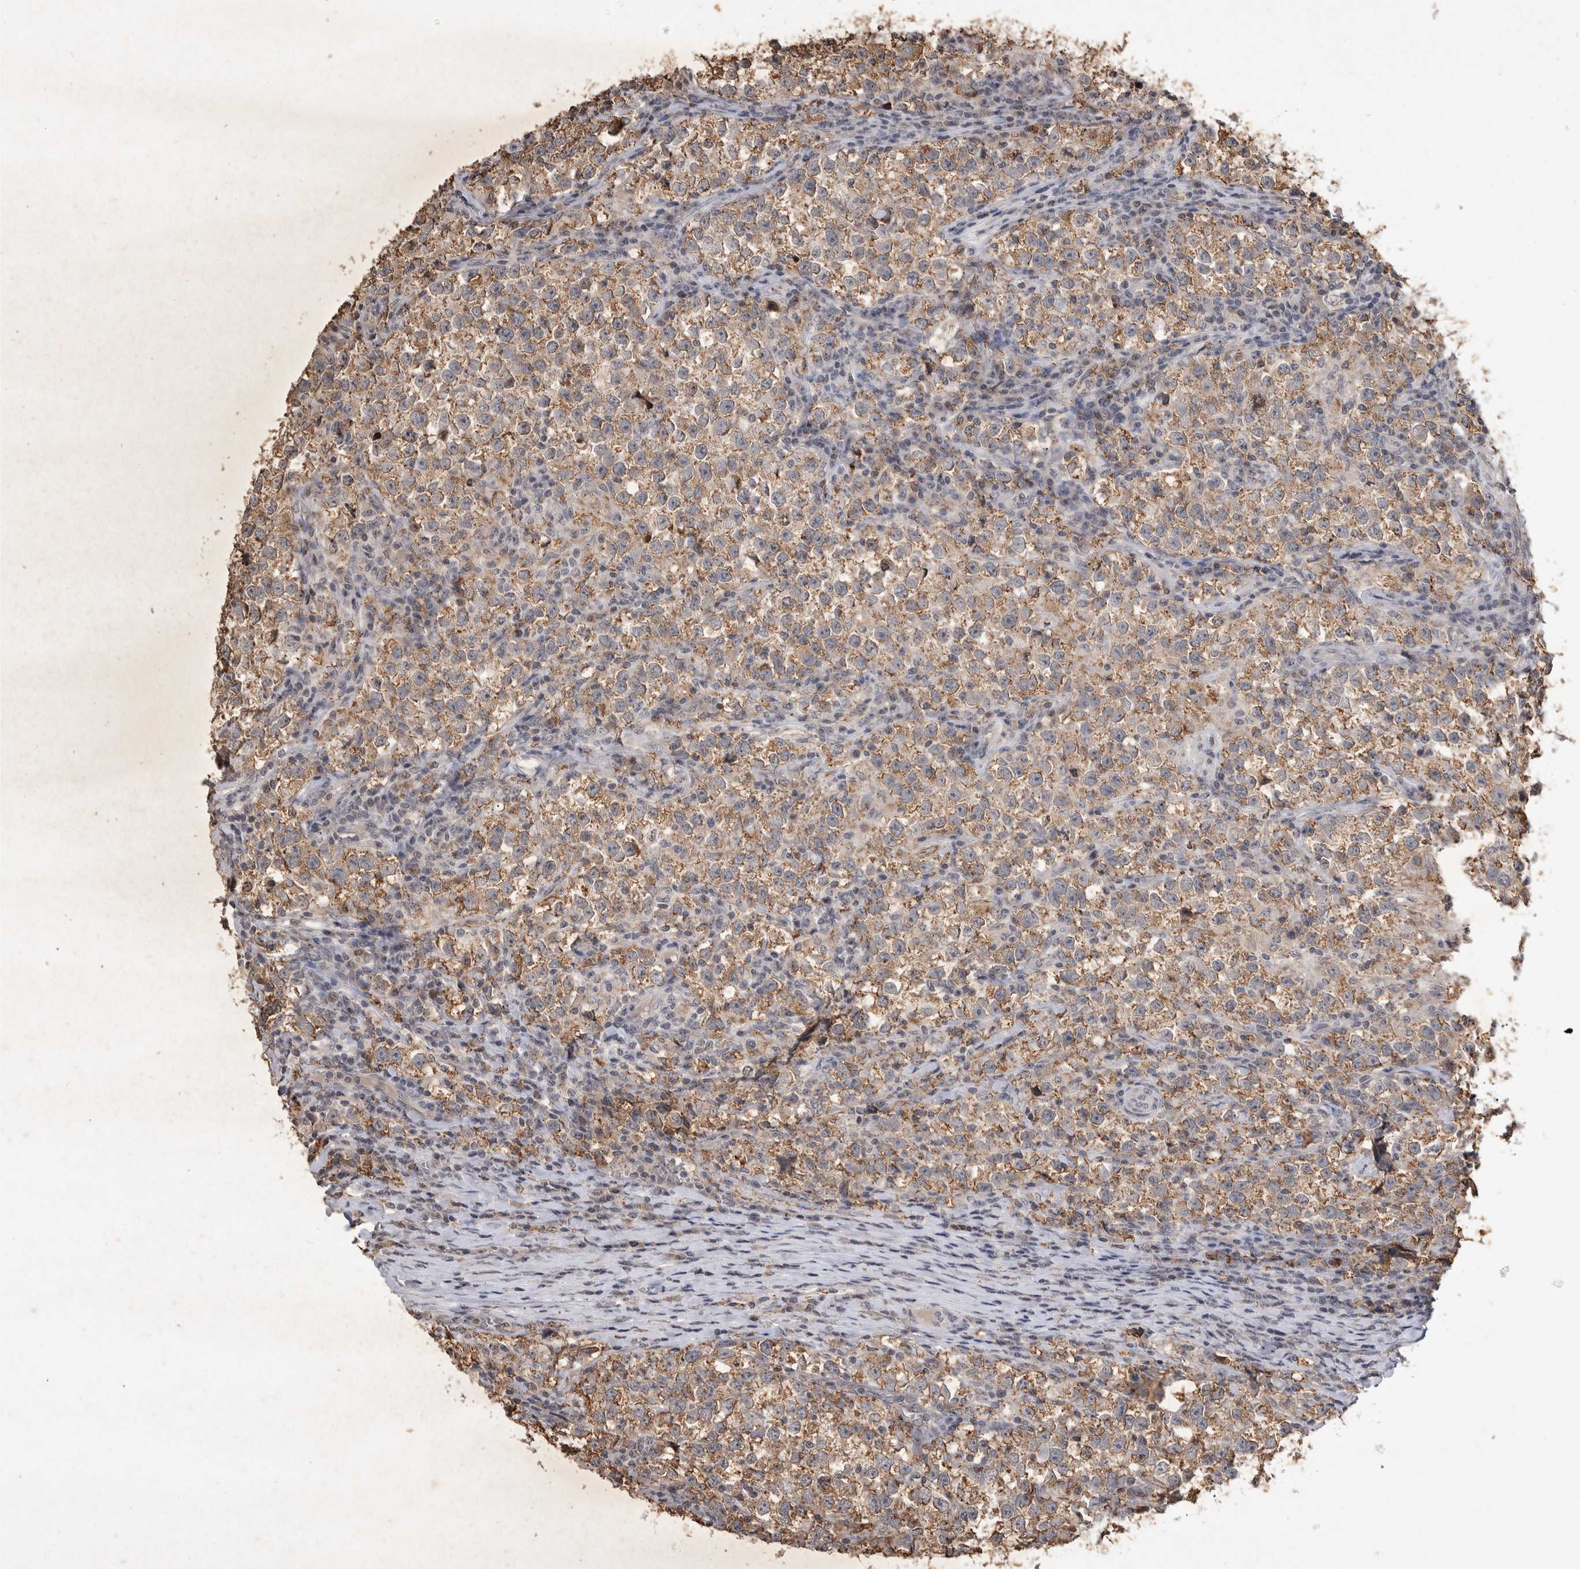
{"staining": {"intensity": "weak", "quantity": ">75%", "location": "cytoplasmic/membranous"}, "tissue": "testis cancer", "cell_type": "Tumor cells", "image_type": "cancer", "snomed": [{"axis": "morphology", "description": "Normal tissue, NOS"}, {"axis": "morphology", "description": "Seminoma, NOS"}, {"axis": "topography", "description": "Testis"}], "caption": "A low amount of weak cytoplasmic/membranous expression is present in approximately >75% of tumor cells in testis seminoma tissue. Using DAB (brown) and hematoxylin (blue) stains, captured at high magnification using brightfield microscopy.", "gene": "HRK", "patient": {"sex": "male", "age": 43}}